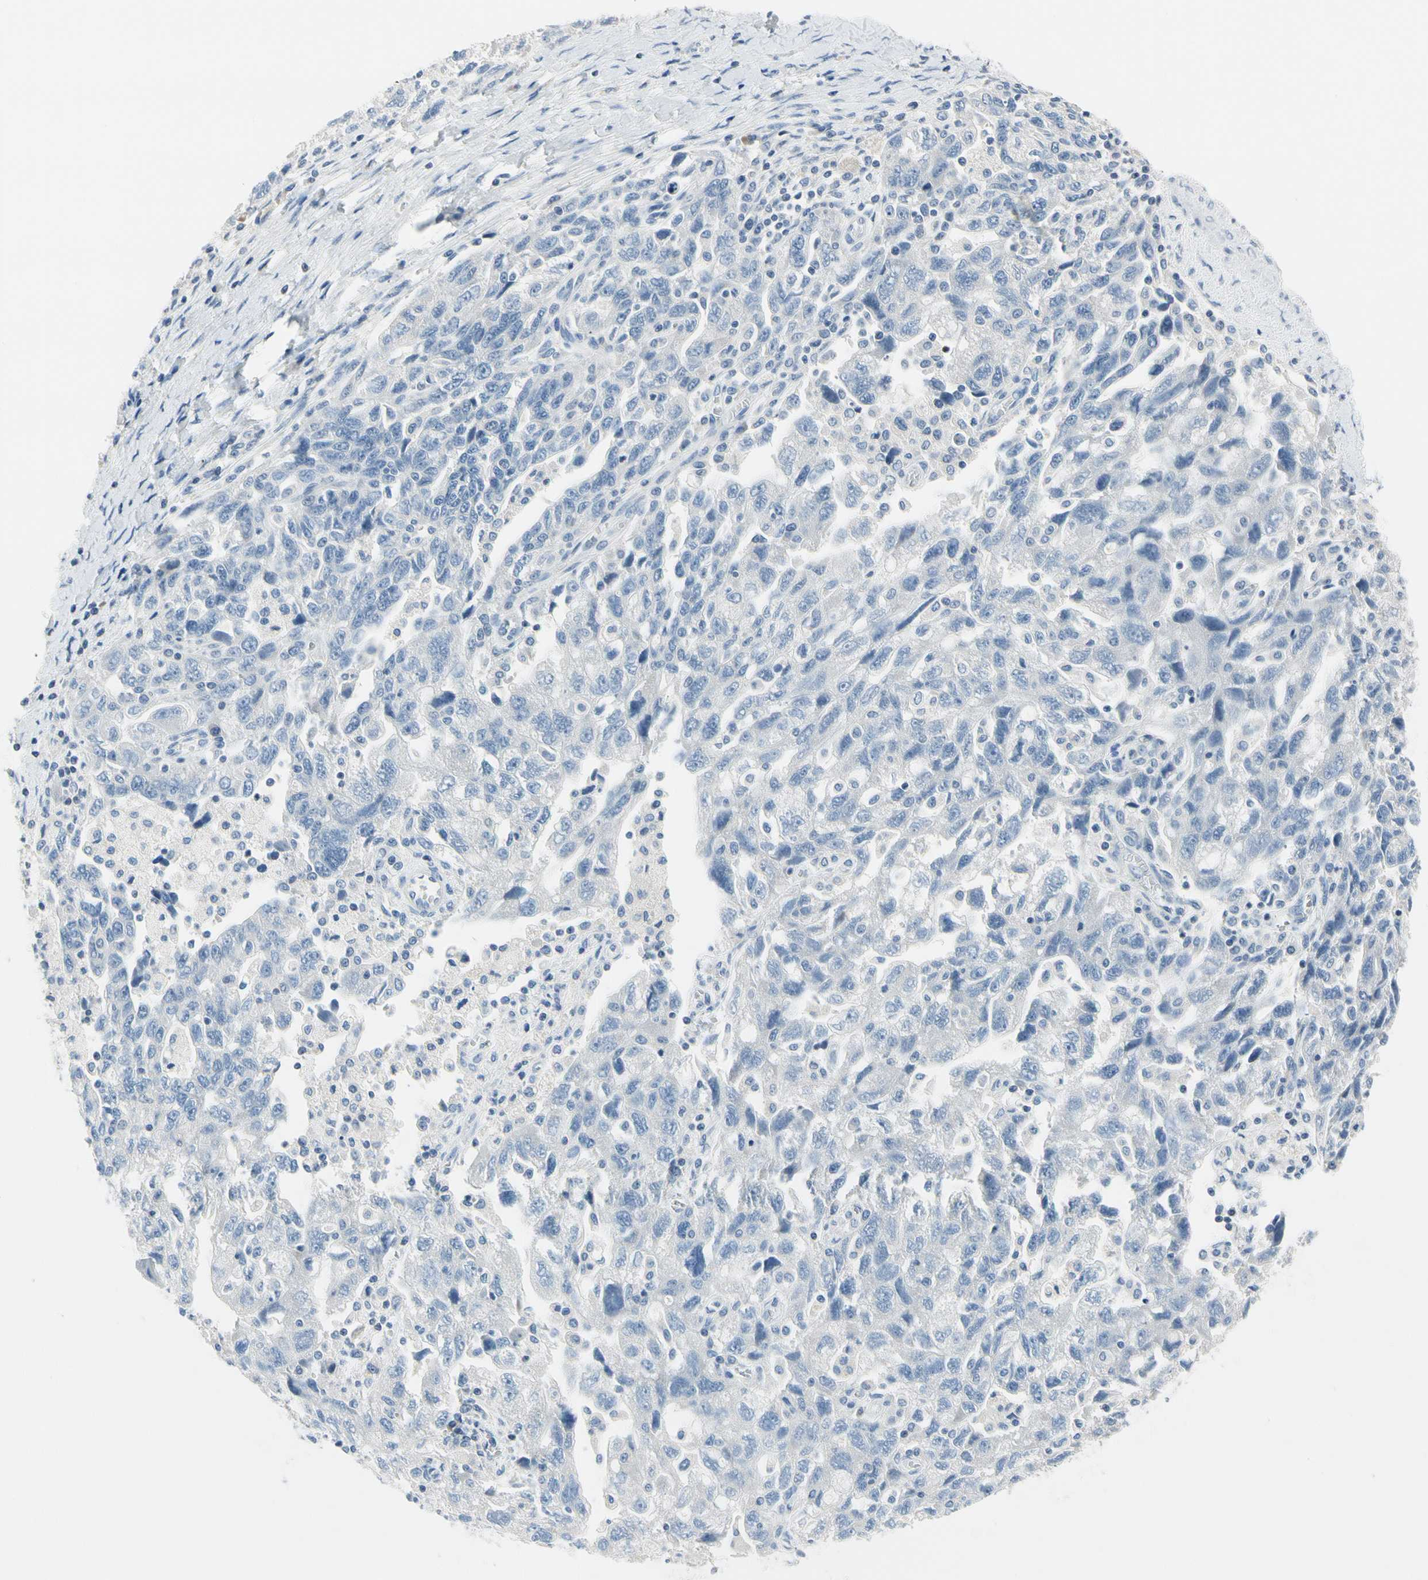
{"staining": {"intensity": "negative", "quantity": "none", "location": "none"}, "tissue": "ovarian cancer", "cell_type": "Tumor cells", "image_type": "cancer", "snomed": [{"axis": "morphology", "description": "Carcinoma, NOS"}, {"axis": "morphology", "description": "Cystadenocarcinoma, serous, NOS"}, {"axis": "topography", "description": "Ovary"}], "caption": "Human ovarian cancer stained for a protein using immunohistochemistry exhibits no staining in tumor cells.", "gene": "NFATC2", "patient": {"sex": "female", "age": 69}}